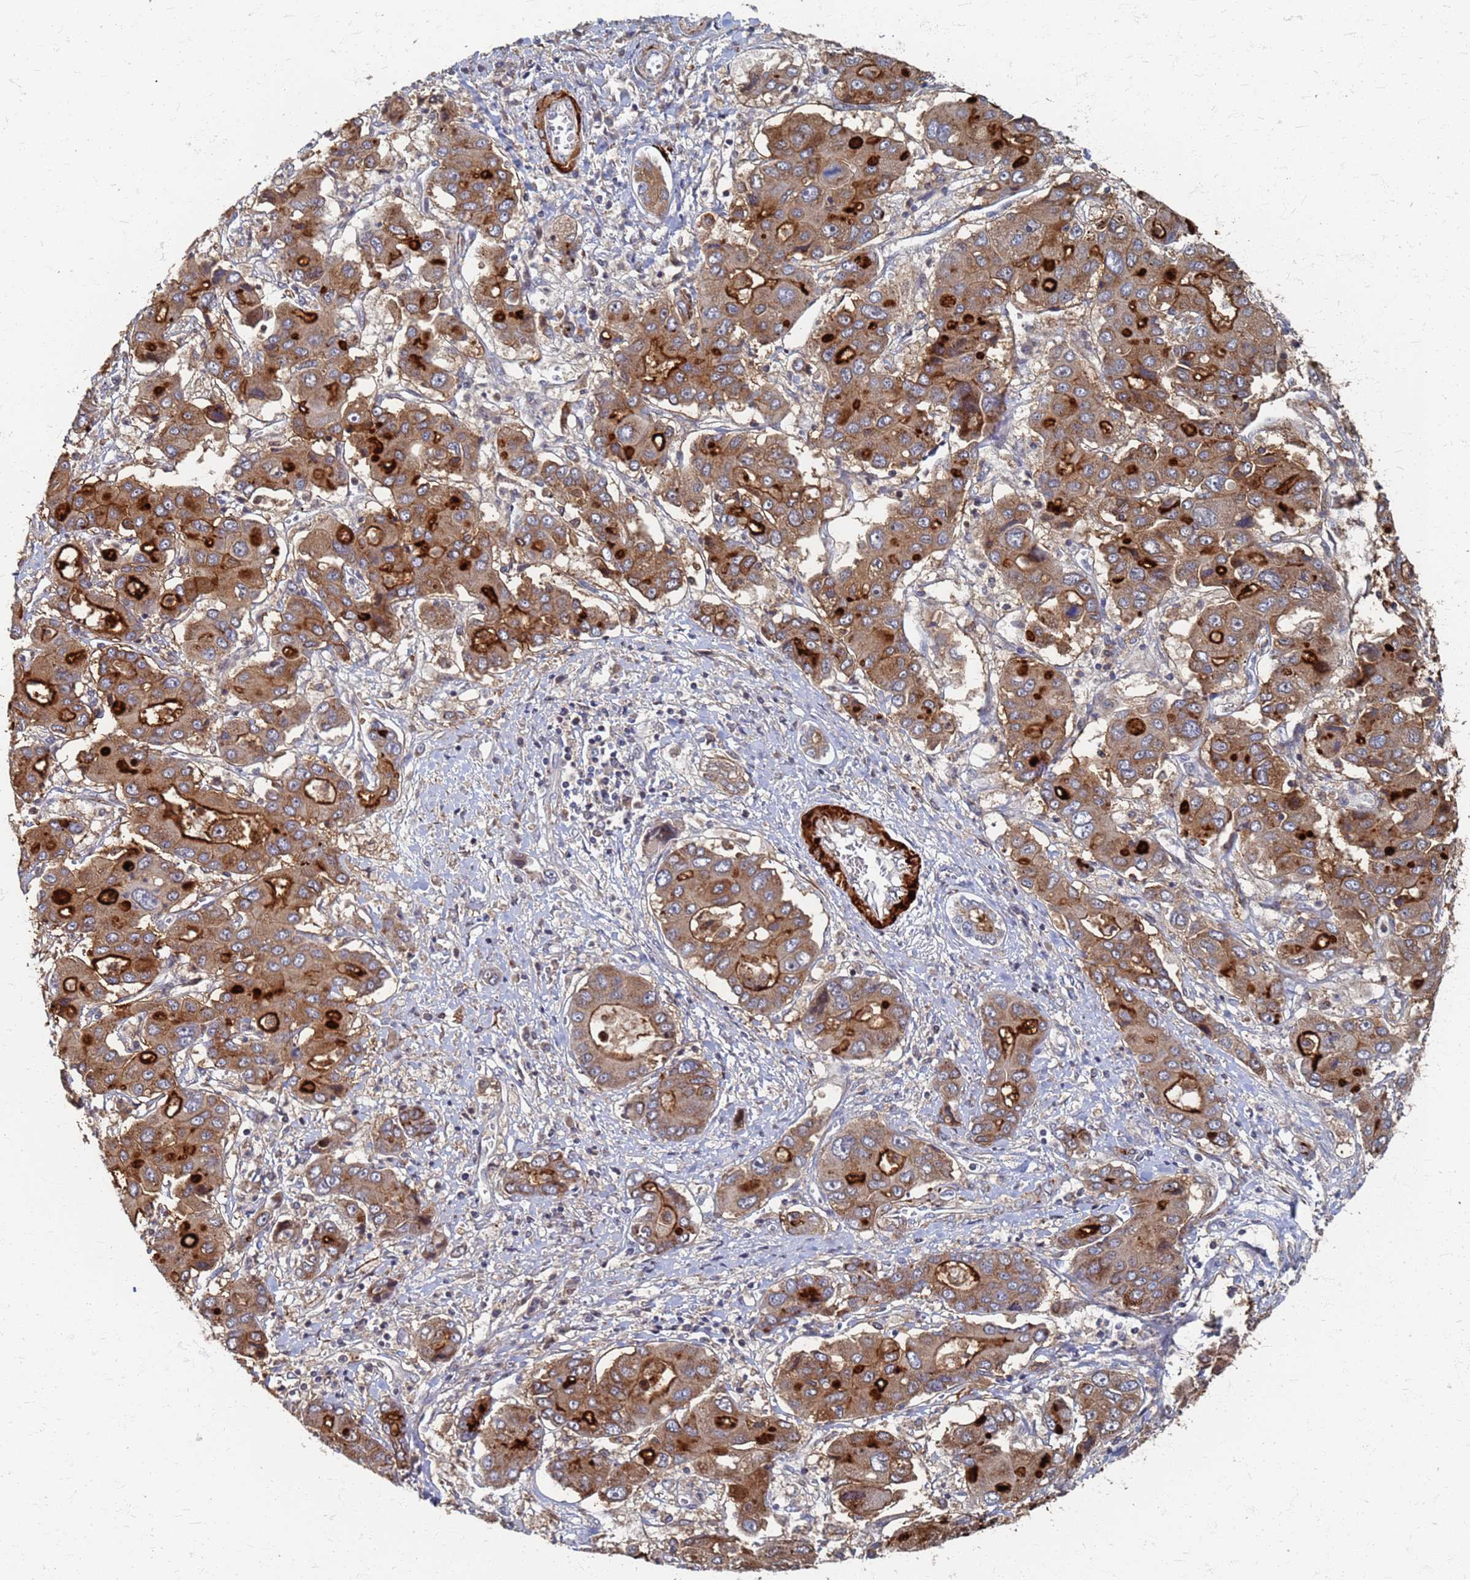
{"staining": {"intensity": "moderate", "quantity": ">75%", "location": "cytoplasmic/membranous"}, "tissue": "liver cancer", "cell_type": "Tumor cells", "image_type": "cancer", "snomed": [{"axis": "morphology", "description": "Cholangiocarcinoma"}, {"axis": "topography", "description": "Liver"}], "caption": "A photomicrograph of human cholangiocarcinoma (liver) stained for a protein reveals moderate cytoplasmic/membranous brown staining in tumor cells.", "gene": "ATPAF1", "patient": {"sex": "male", "age": 67}}